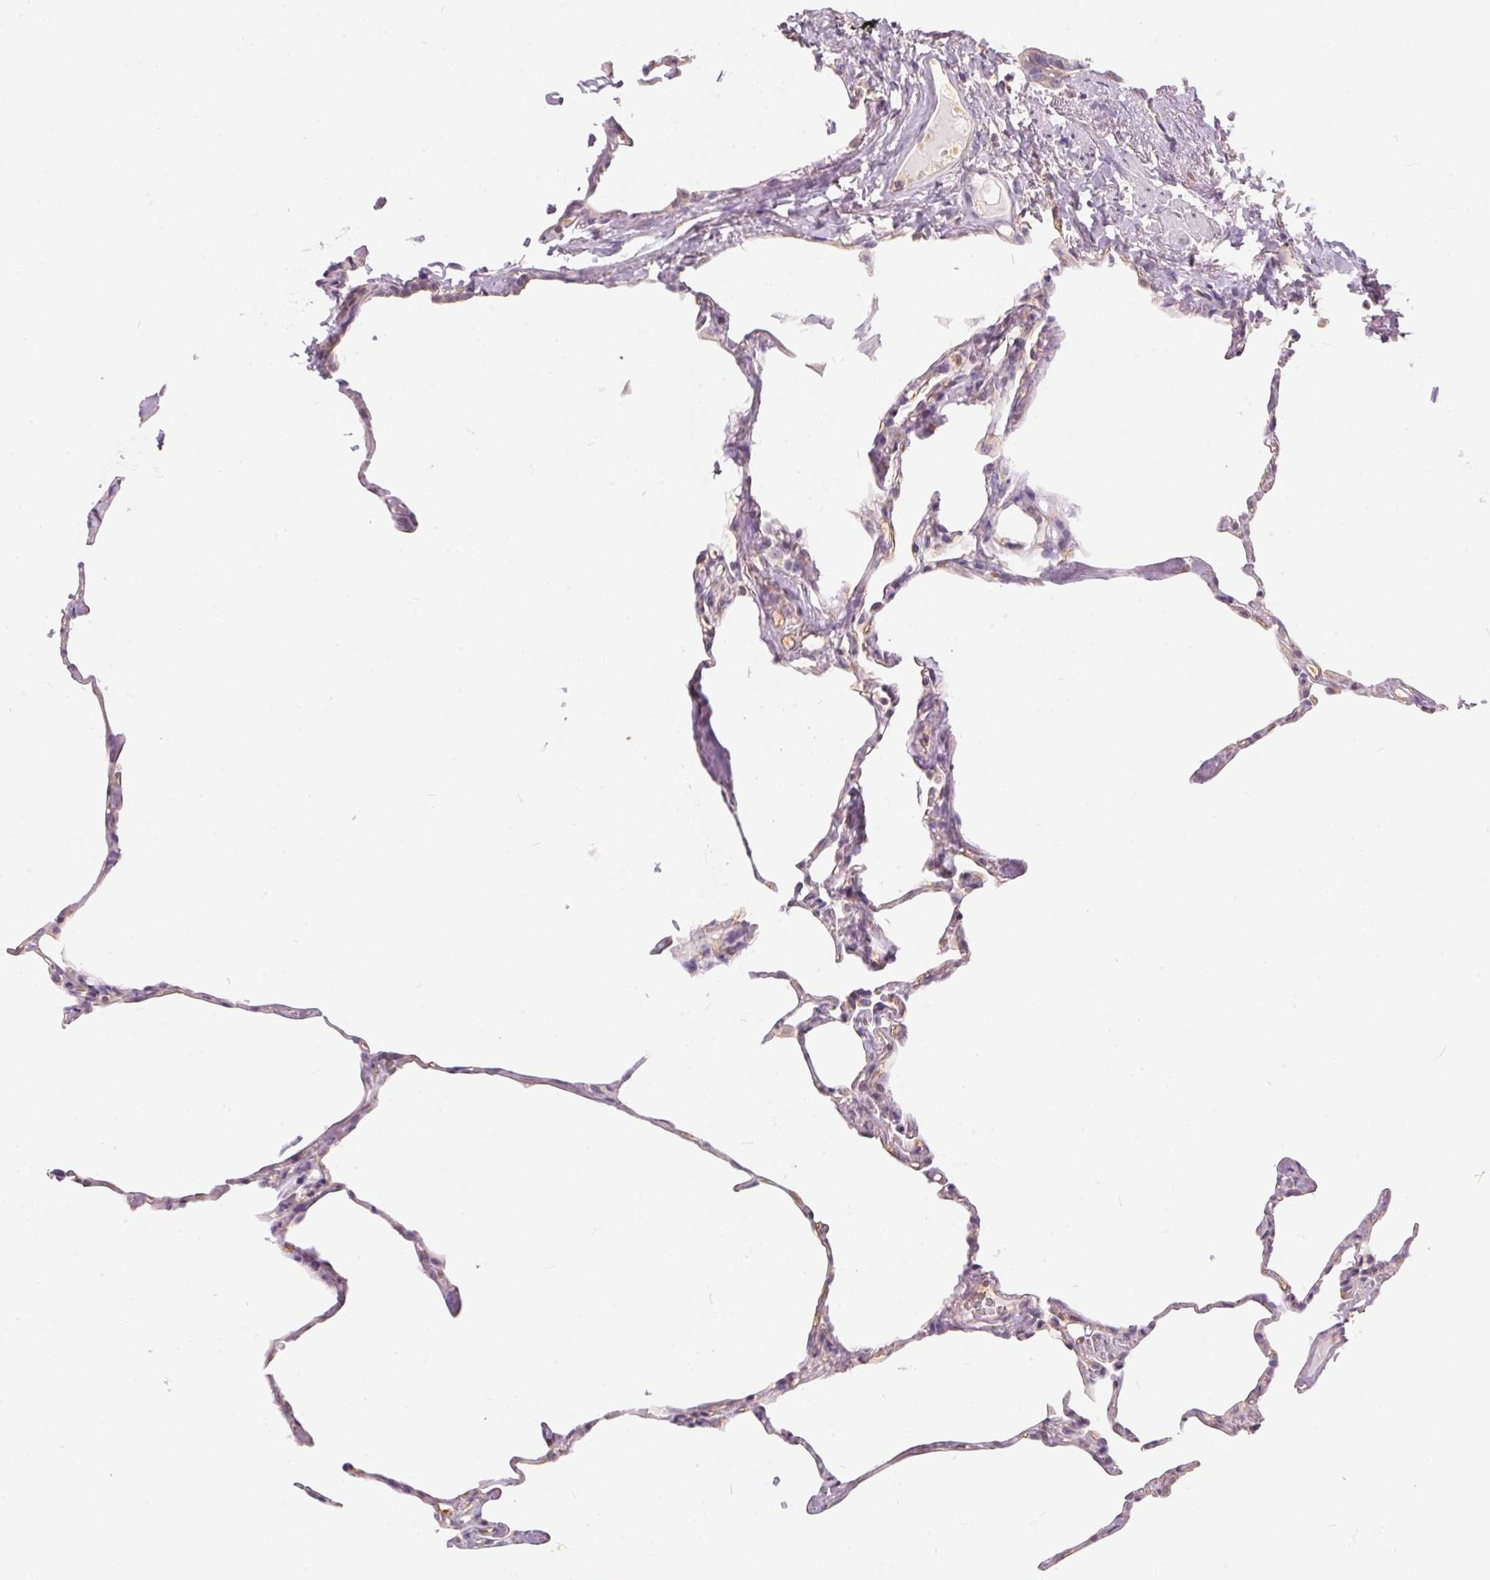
{"staining": {"intensity": "negative", "quantity": "none", "location": "none"}, "tissue": "lung", "cell_type": "Alveolar cells", "image_type": "normal", "snomed": [{"axis": "morphology", "description": "Normal tissue, NOS"}, {"axis": "topography", "description": "Lung"}], "caption": "Immunohistochemistry (IHC) histopathology image of normal human lung stained for a protein (brown), which reveals no staining in alveolar cells. Nuclei are stained in blue.", "gene": "BLMH", "patient": {"sex": "male", "age": 65}}